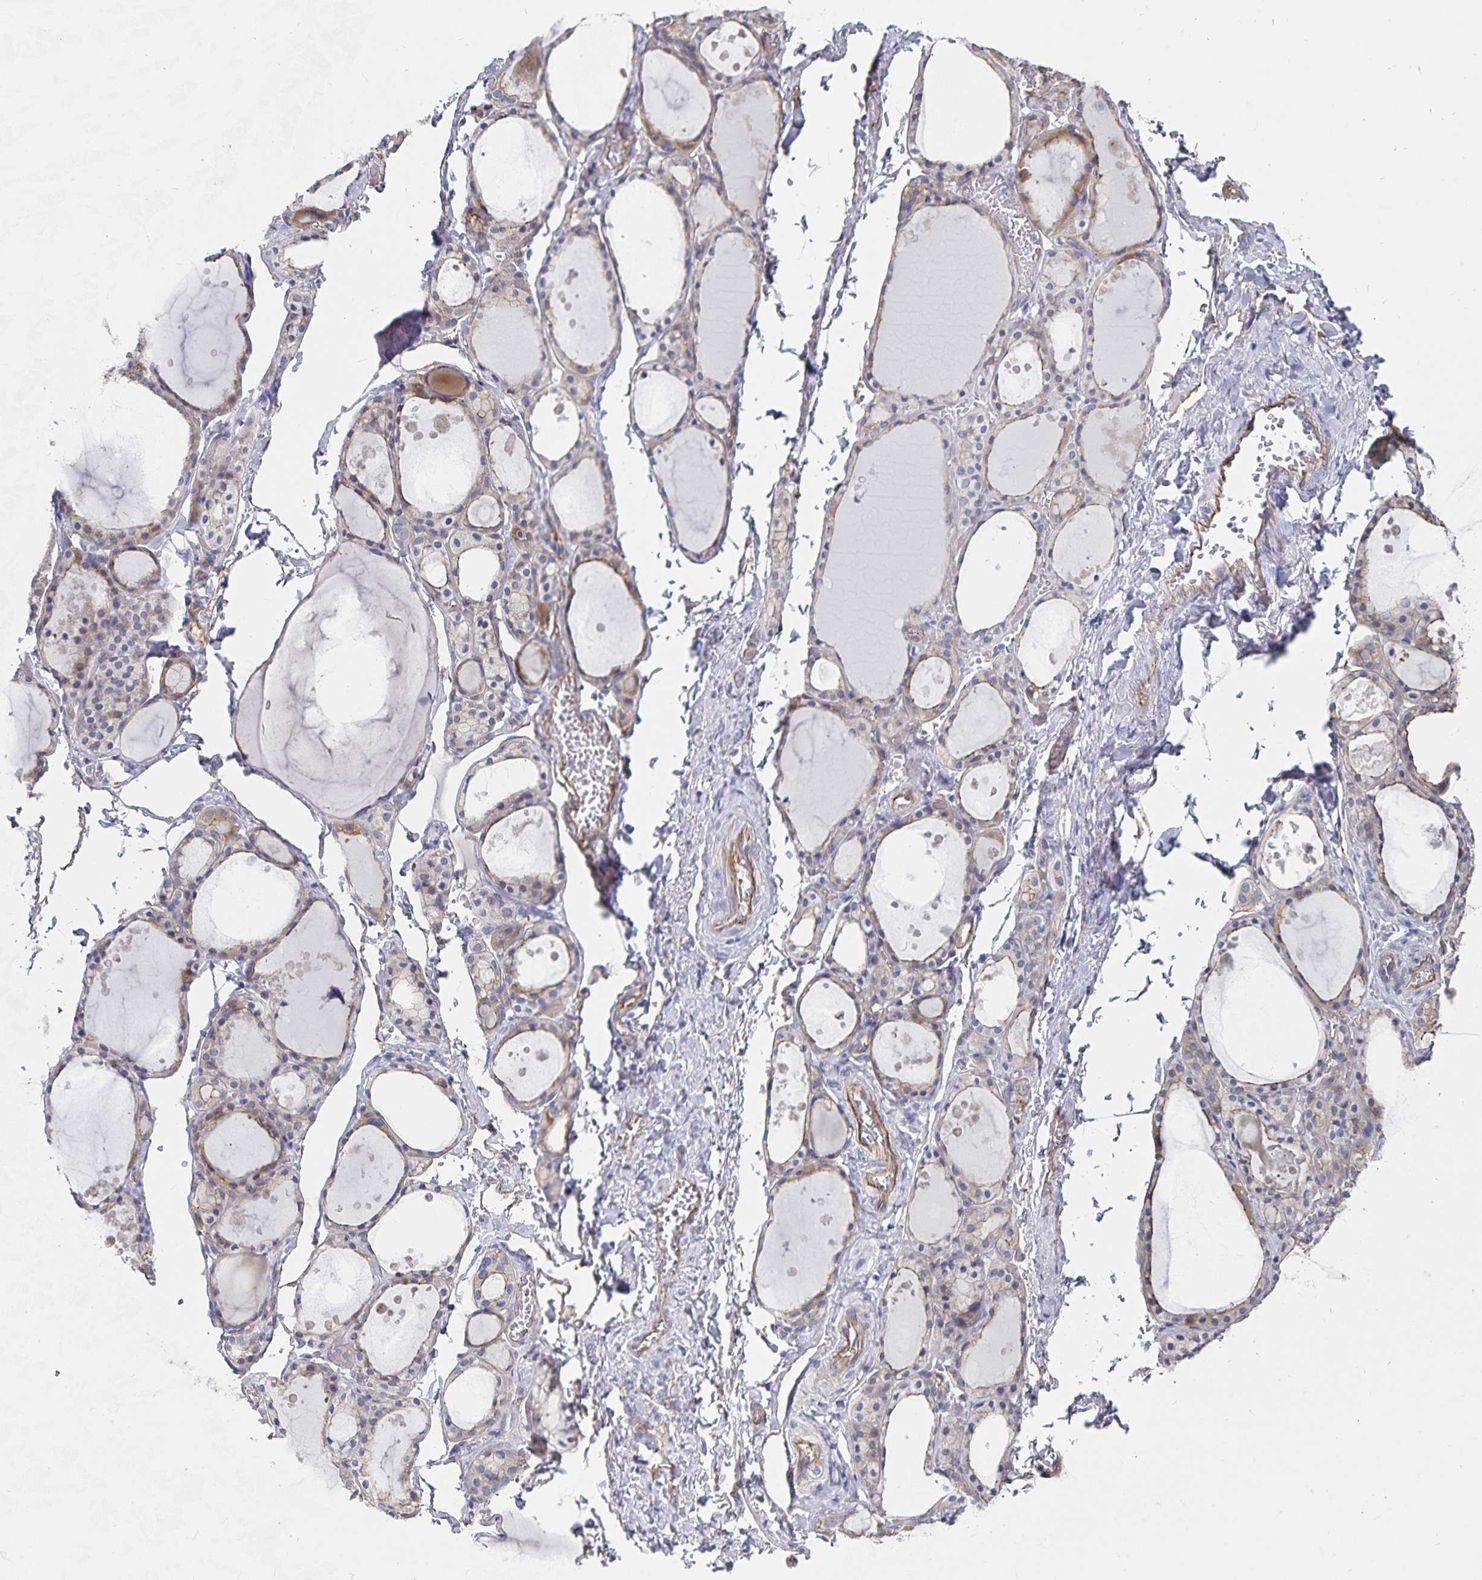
{"staining": {"intensity": "weak", "quantity": "25%-75%", "location": "cytoplasmic/membranous"}, "tissue": "thyroid gland", "cell_type": "Glandular cells", "image_type": "normal", "snomed": [{"axis": "morphology", "description": "Normal tissue, NOS"}, {"axis": "topography", "description": "Thyroid gland"}], "caption": "A low amount of weak cytoplasmic/membranous staining is present in approximately 25%-75% of glandular cells in benign thyroid gland. The protein of interest is shown in brown color, while the nuclei are stained blue.", "gene": "SSTR1", "patient": {"sex": "male", "age": 68}}